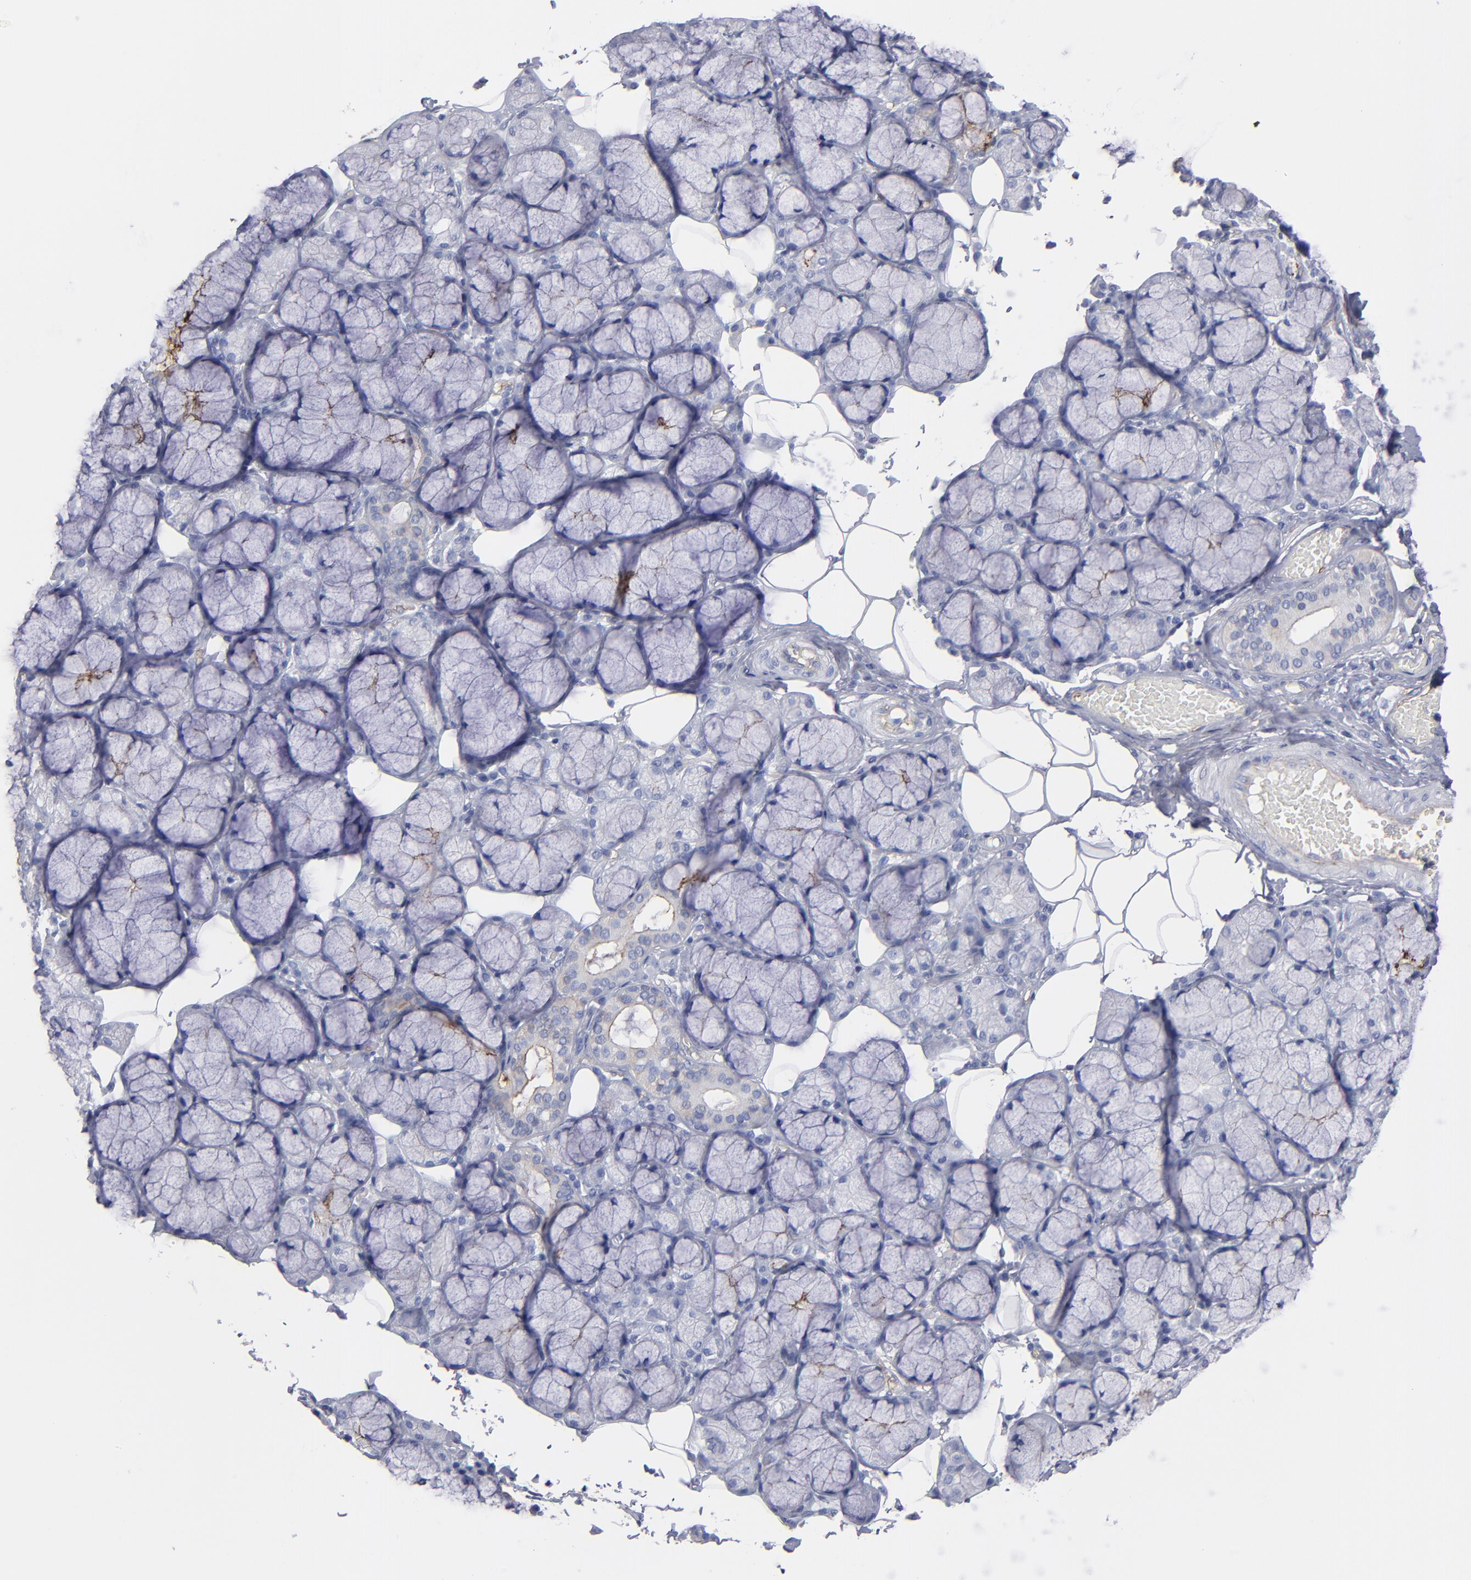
{"staining": {"intensity": "weak", "quantity": "<25%", "location": "cytoplasmic/membranous"}, "tissue": "salivary gland", "cell_type": "Glandular cells", "image_type": "normal", "snomed": [{"axis": "morphology", "description": "Normal tissue, NOS"}, {"axis": "topography", "description": "Skeletal muscle"}, {"axis": "topography", "description": "Oral tissue"}, {"axis": "topography", "description": "Salivary gland"}, {"axis": "topography", "description": "Peripheral nerve tissue"}], "caption": "The immunohistochemistry (IHC) micrograph has no significant positivity in glandular cells of salivary gland.", "gene": "TM4SF1", "patient": {"sex": "male", "age": 54}}